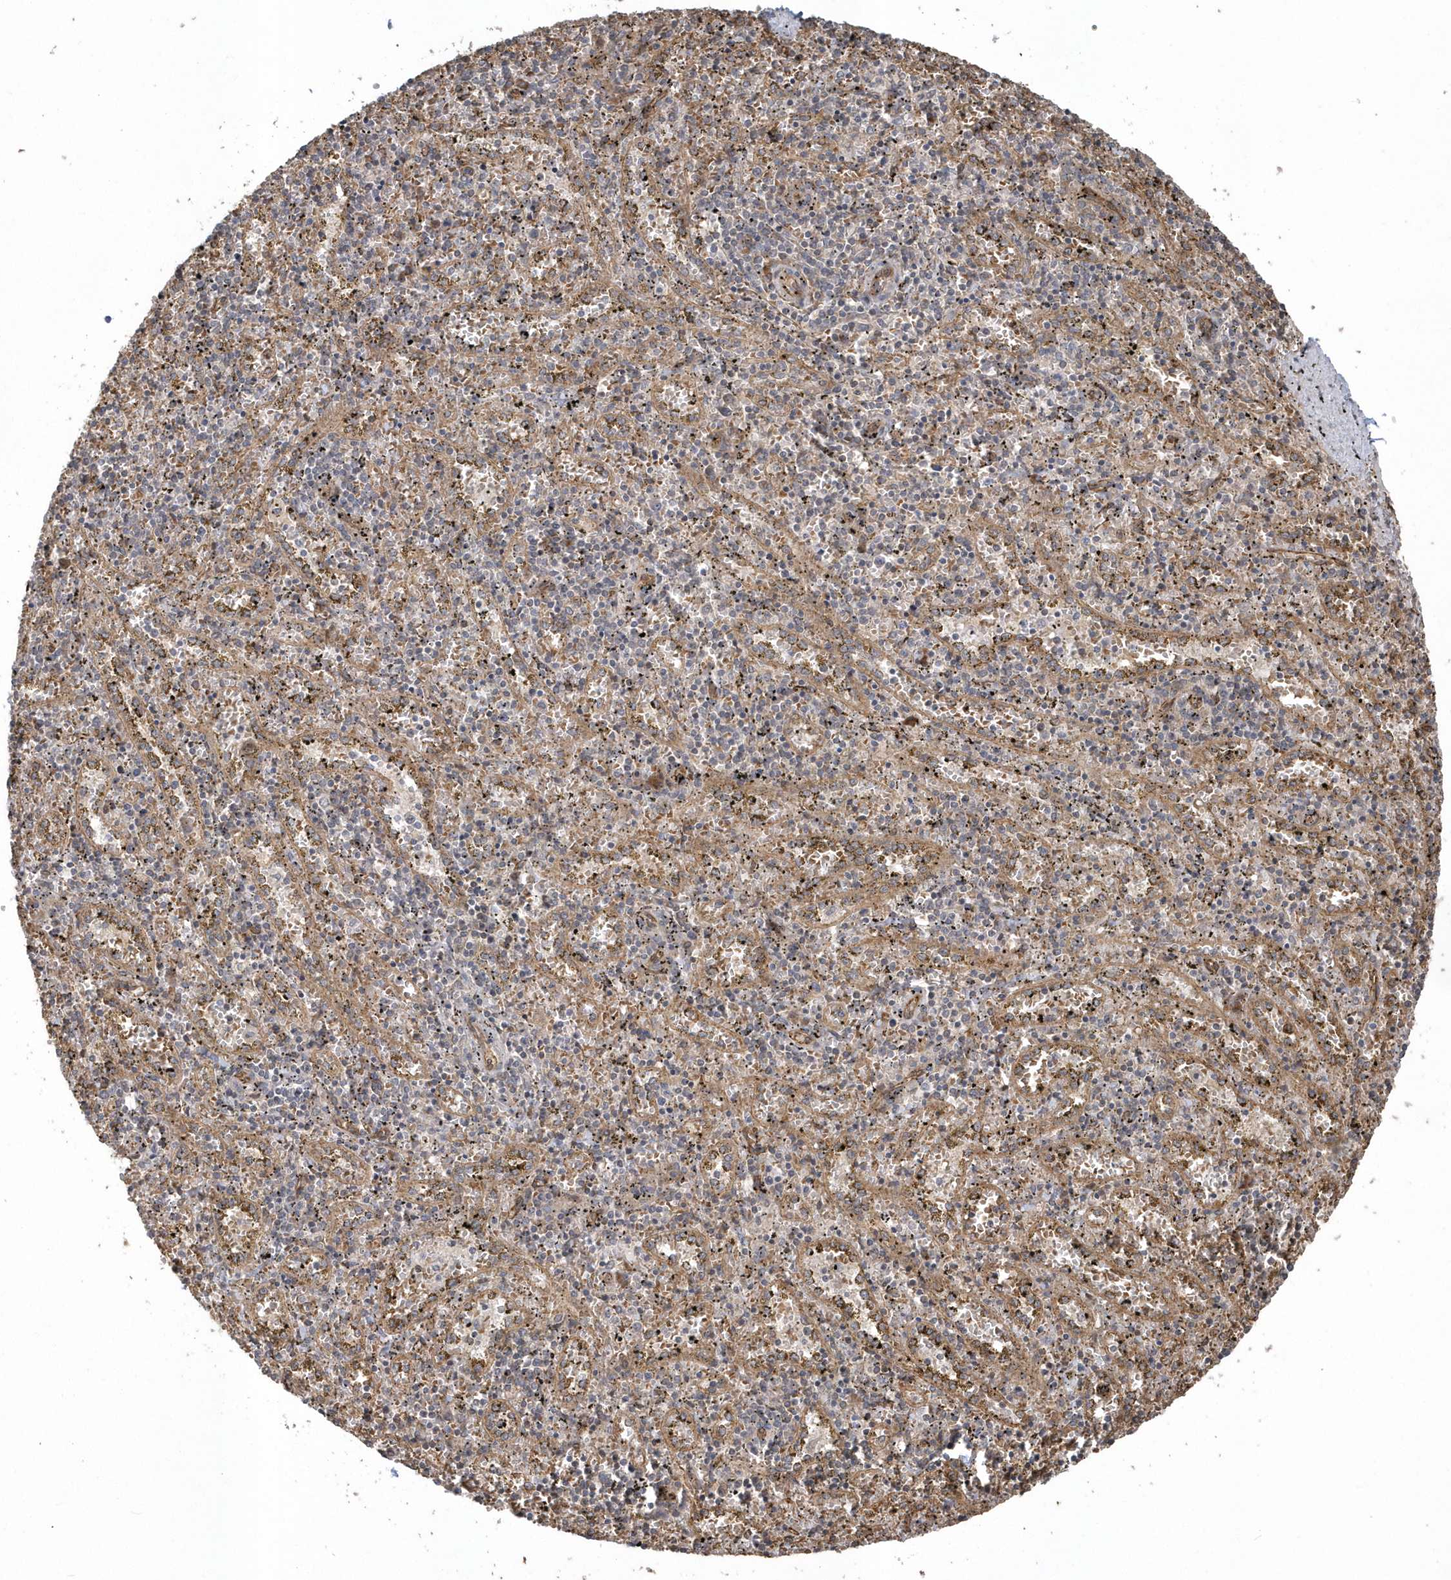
{"staining": {"intensity": "negative", "quantity": "none", "location": "none"}, "tissue": "spleen", "cell_type": "Cells in red pulp", "image_type": "normal", "snomed": [{"axis": "morphology", "description": "Normal tissue, NOS"}, {"axis": "topography", "description": "Spleen"}], "caption": "Cells in red pulp show no significant expression in normal spleen.", "gene": "HERPUD1", "patient": {"sex": "male", "age": 11}}